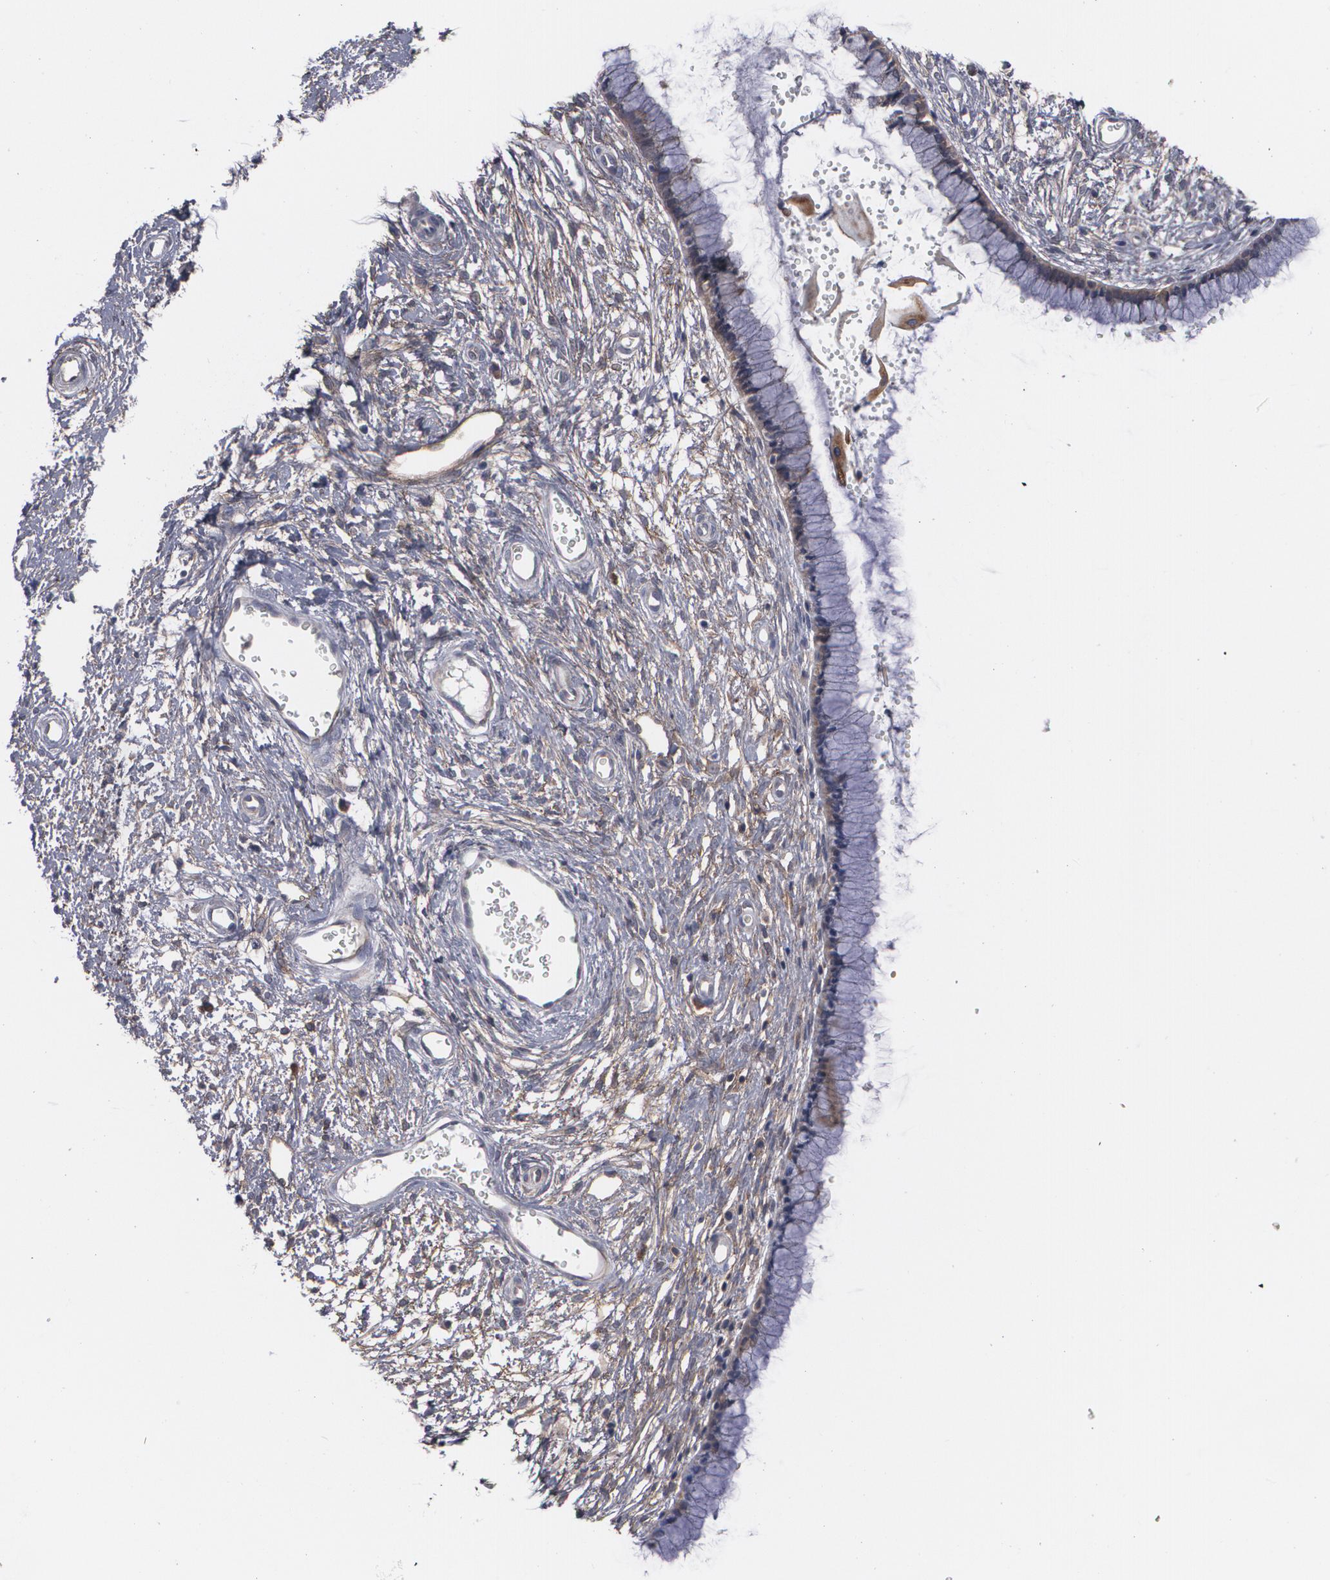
{"staining": {"intensity": "weak", "quantity": ">75%", "location": "cytoplasmic/membranous"}, "tissue": "cervix", "cell_type": "Glandular cells", "image_type": "normal", "snomed": [{"axis": "morphology", "description": "Normal tissue, NOS"}, {"axis": "topography", "description": "Cervix"}], "caption": "Immunohistochemistry (IHC) of normal cervix reveals low levels of weak cytoplasmic/membranous positivity in approximately >75% of glandular cells. (Stains: DAB (3,3'-diaminobenzidine) in brown, nuclei in blue, Microscopy: brightfield microscopy at high magnification).", "gene": "BMP6", "patient": {"sex": "female", "age": 55}}